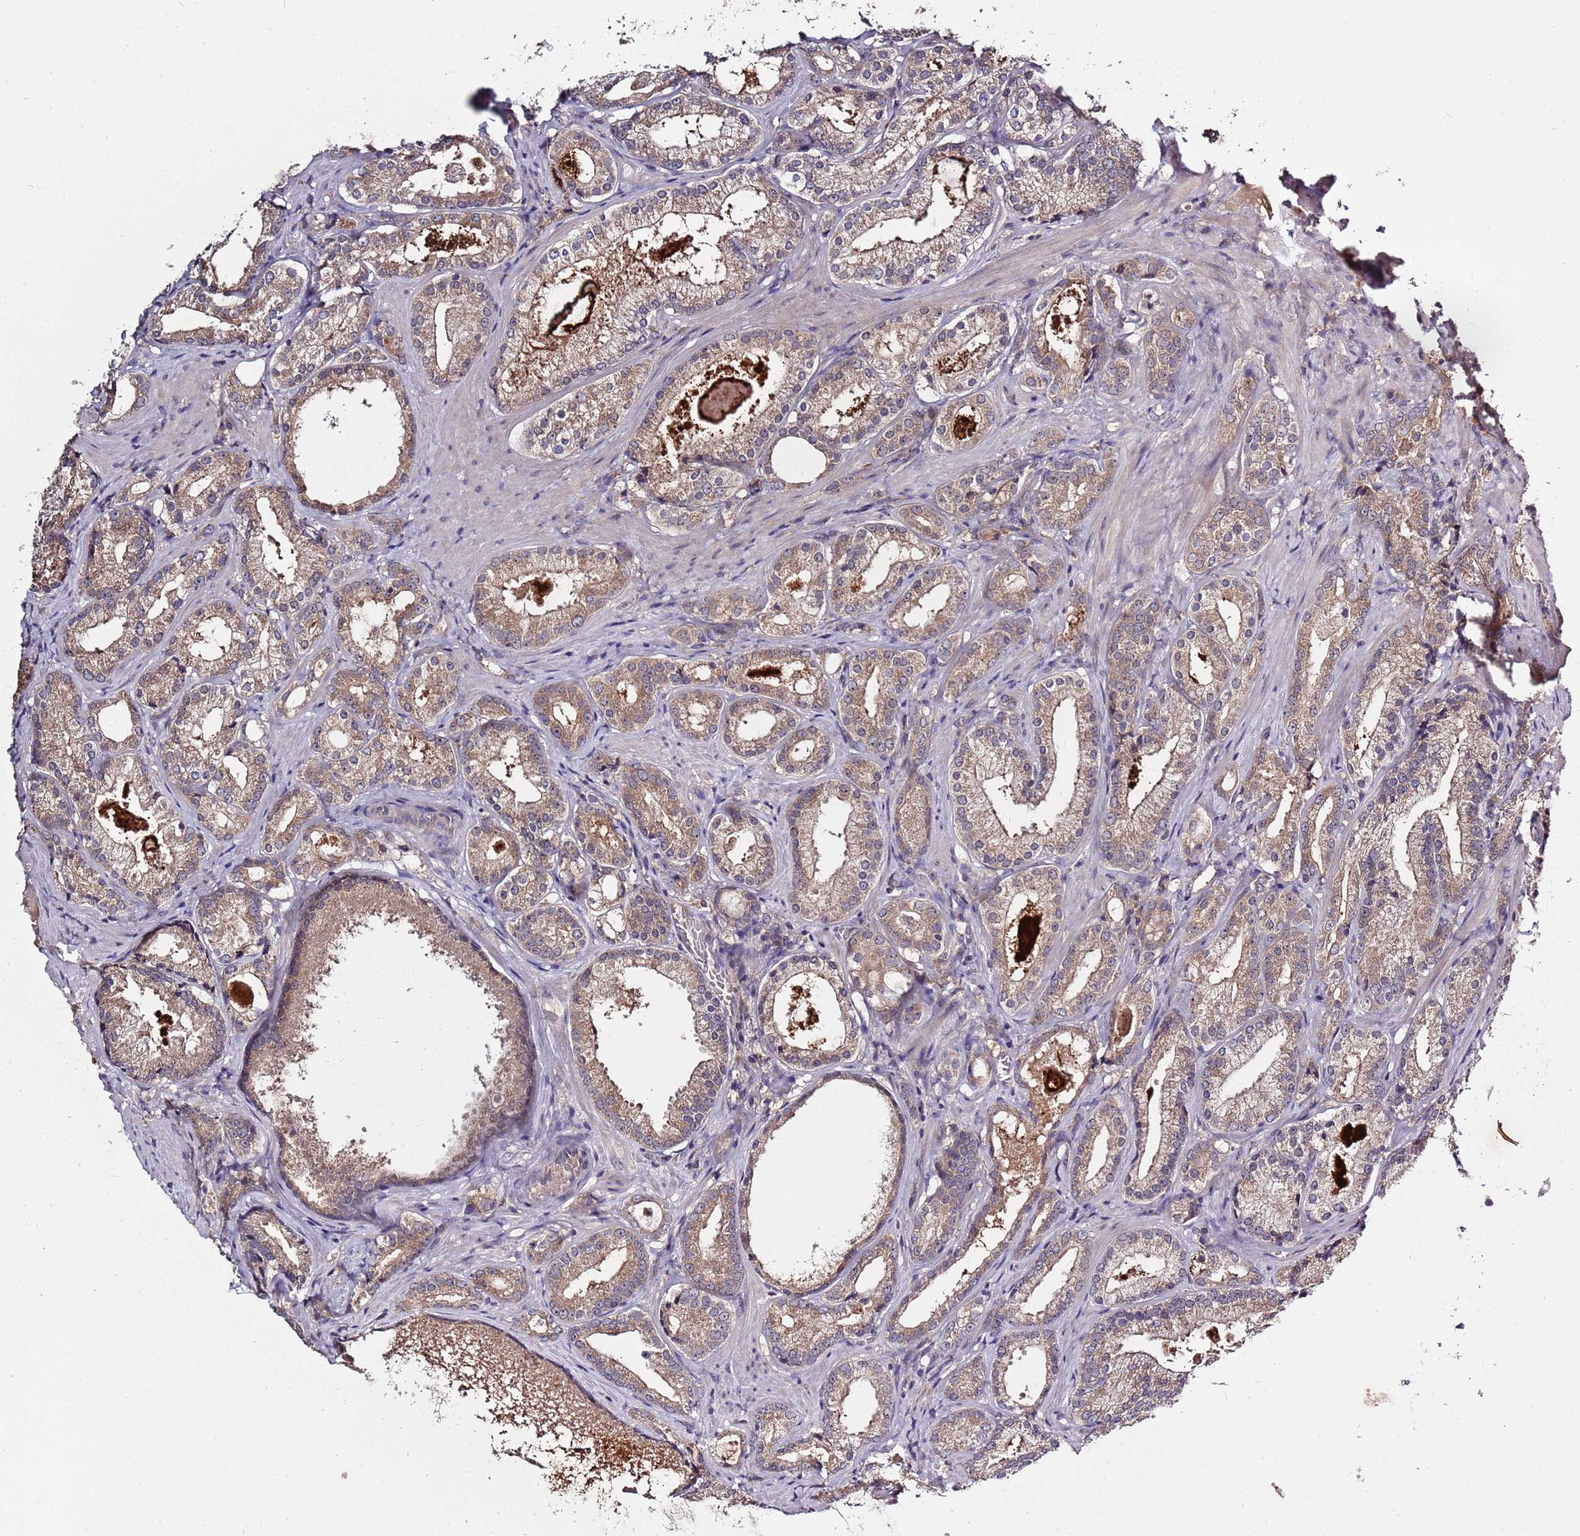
{"staining": {"intensity": "weak", "quantity": ">75%", "location": "cytoplasmic/membranous"}, "tissue": "prostate cancer", "cell_type": "Tumor cells", "image_type": "cancer", "snomed": [{"axis": "morphology", "description": "Adenocarcinoma, Low grade"}, {"axis": "topography", "description": "Prostate"}], "caption": "About >75% of tumor cells in prostate adenocarcinoma (low-grade) exhibit weak cytoplasmic/membranous protein staining as visualized by brown immunohistochemical staining.", "gene": "USP32", "patient": {"sex": "male", "age": 57}}